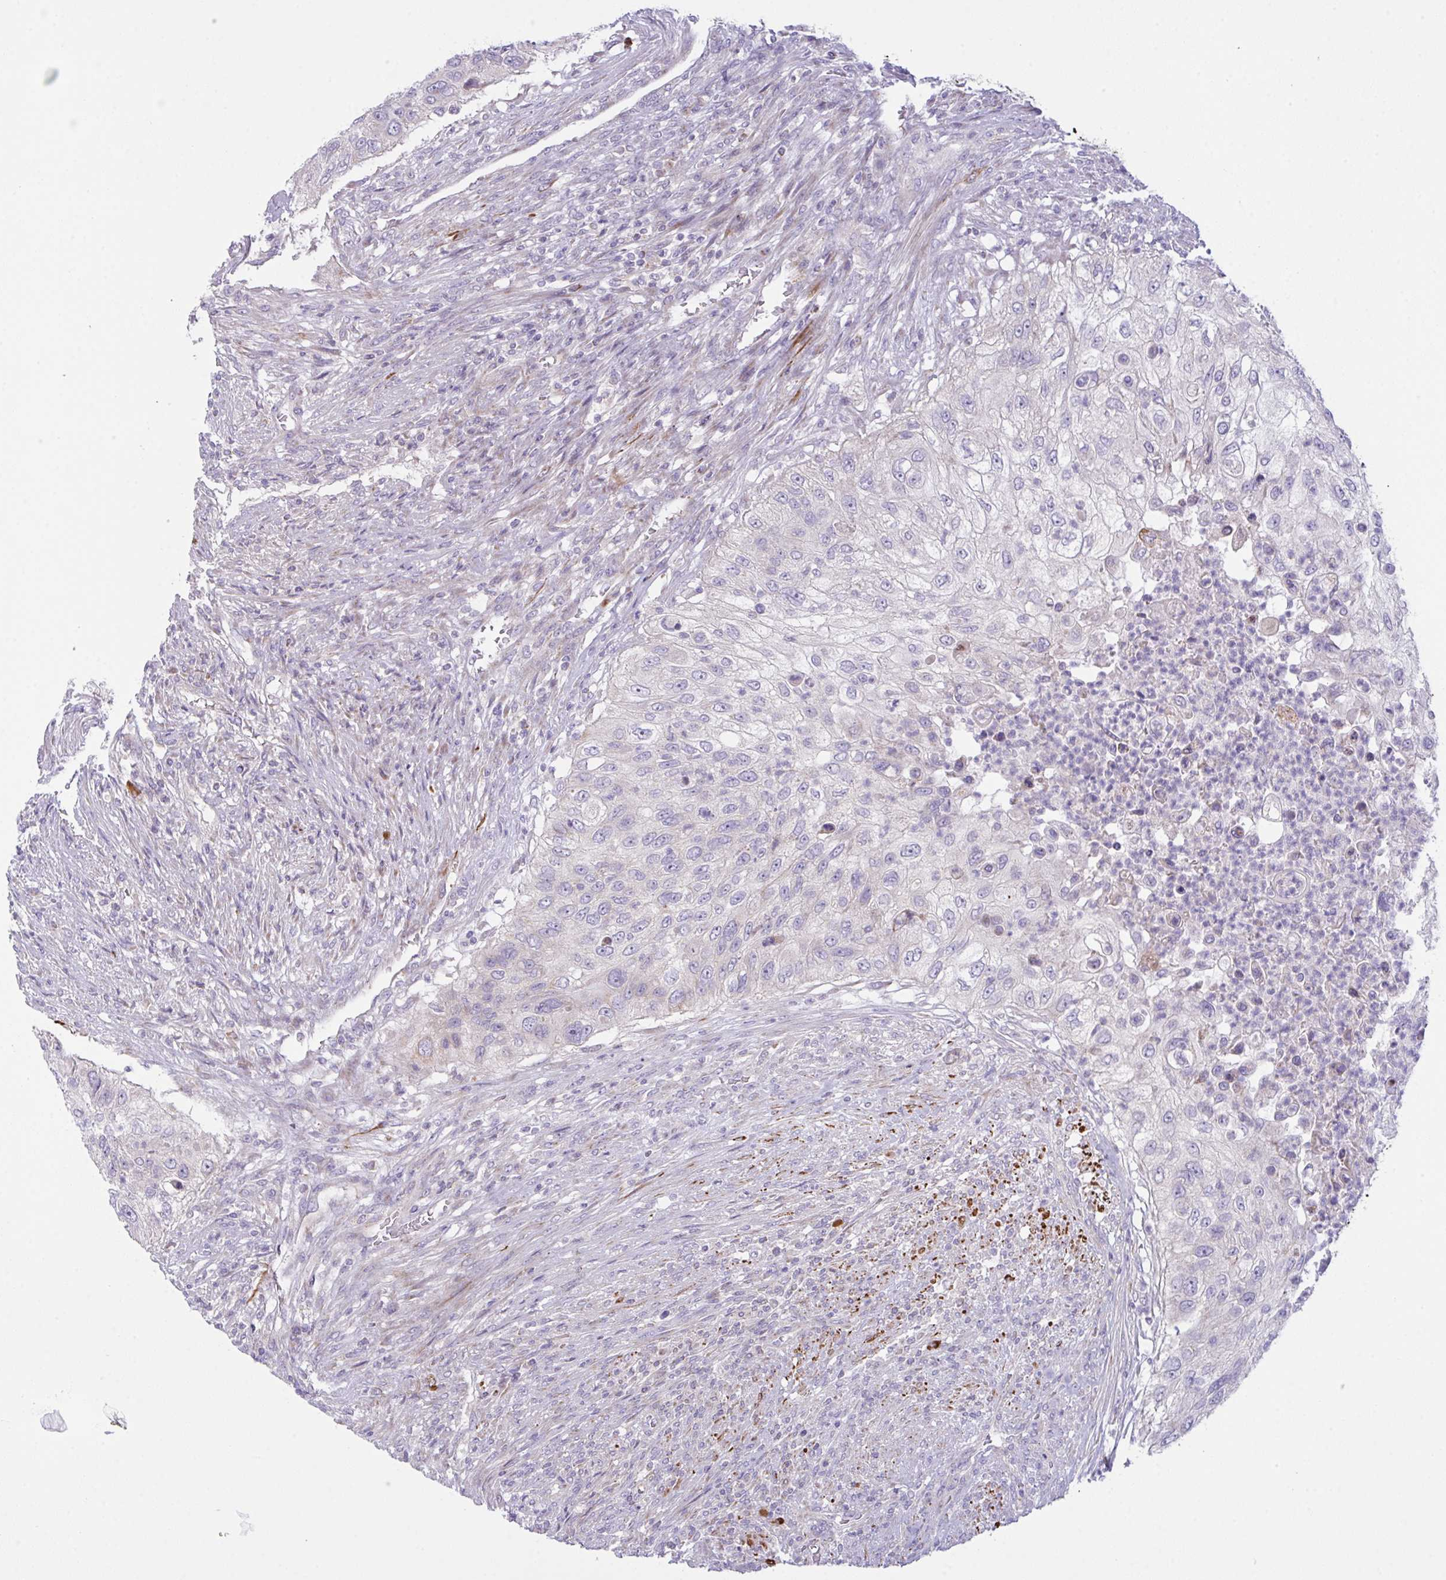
{"staining": {"intensity": "negative", "quantity": "none", "location": "none"}, "tissue": "urothelial cancer", "cell_type": "Tumor cells", "image_type": "cancer", "snomed": [{"axis": "morphology", "description": "Urothelial carcinoma, High grade"}, {"axis": "topography", "description": "Urinary bladder"}], "caption": "Immunohistochemistry (IHC) image of urothelial carcinoma (high-grade) stained for a protein (brown), which shows no staining in tumor cells. The staining was performed using DAB to visualize the protein expression in brown, while the nuclei were stained in blue with hematoxylin (Magnification: 20x).", "gene": "CHDH", "patient": {"sex": "female", "age": 60}}